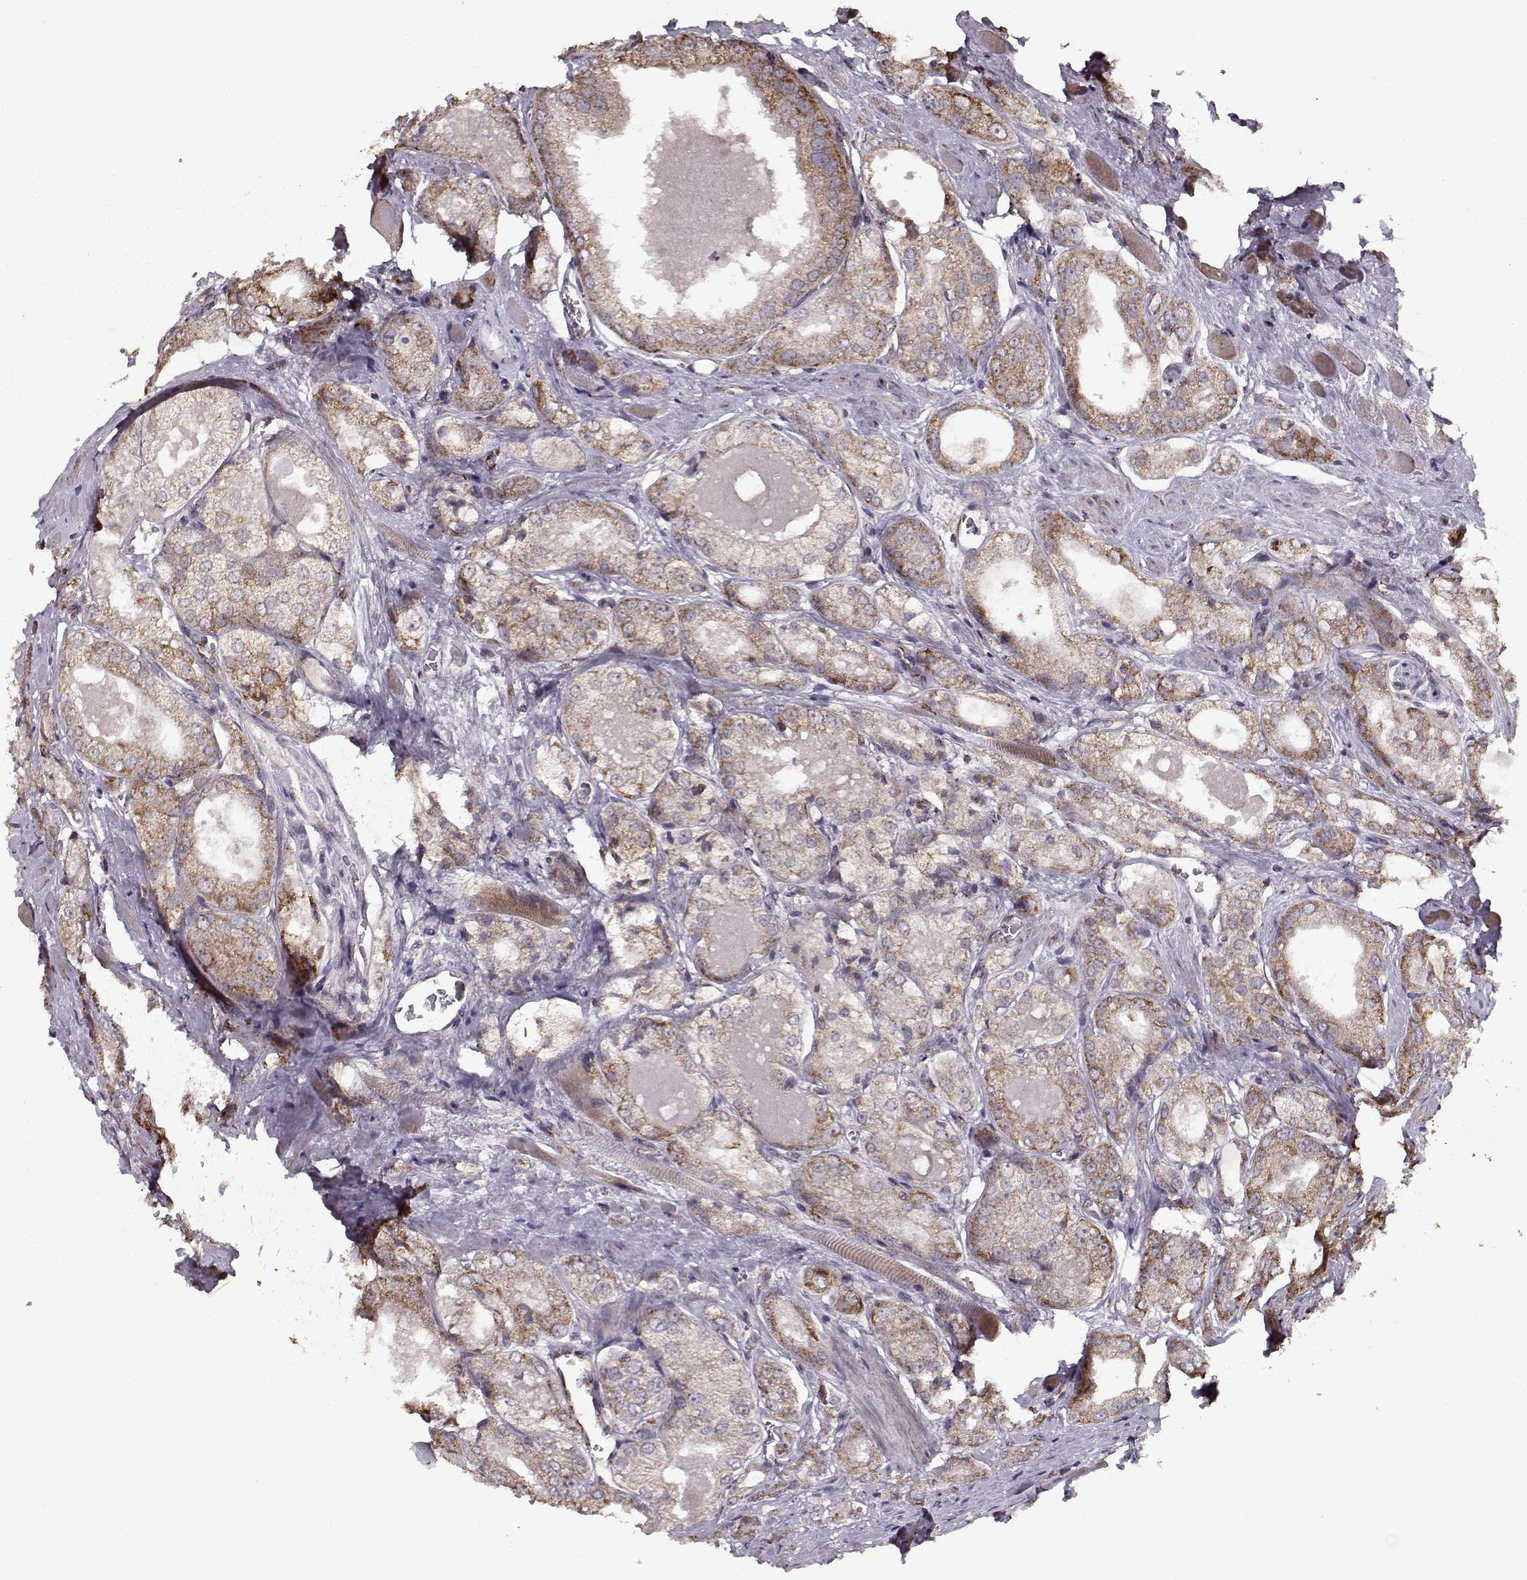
{"staining": {"intensity": "moderate", "quantity": ">75%", "location": "cytoplasmic/membranous"}, "tissue": "prostate cancer", "cell_type": "Tumor cells", "image_type": "cancer", "snomed": [{"axis": "morphology", "description": "Adenocarcinoma, NOS"}, {"axis": "morphology", "description": "Adenocarcinoma, High grade"}, {"axis": "topography", "description": "Prostate"}], "caption": "There is medium levels of moderate cytoplasmic/membranous positivity in tumor cells of prostate cancer, as demonstrated by immunohistochemical staining (brown color).", "gene": "CMTM3", "patient": {"sex": "male", "age": 70}}